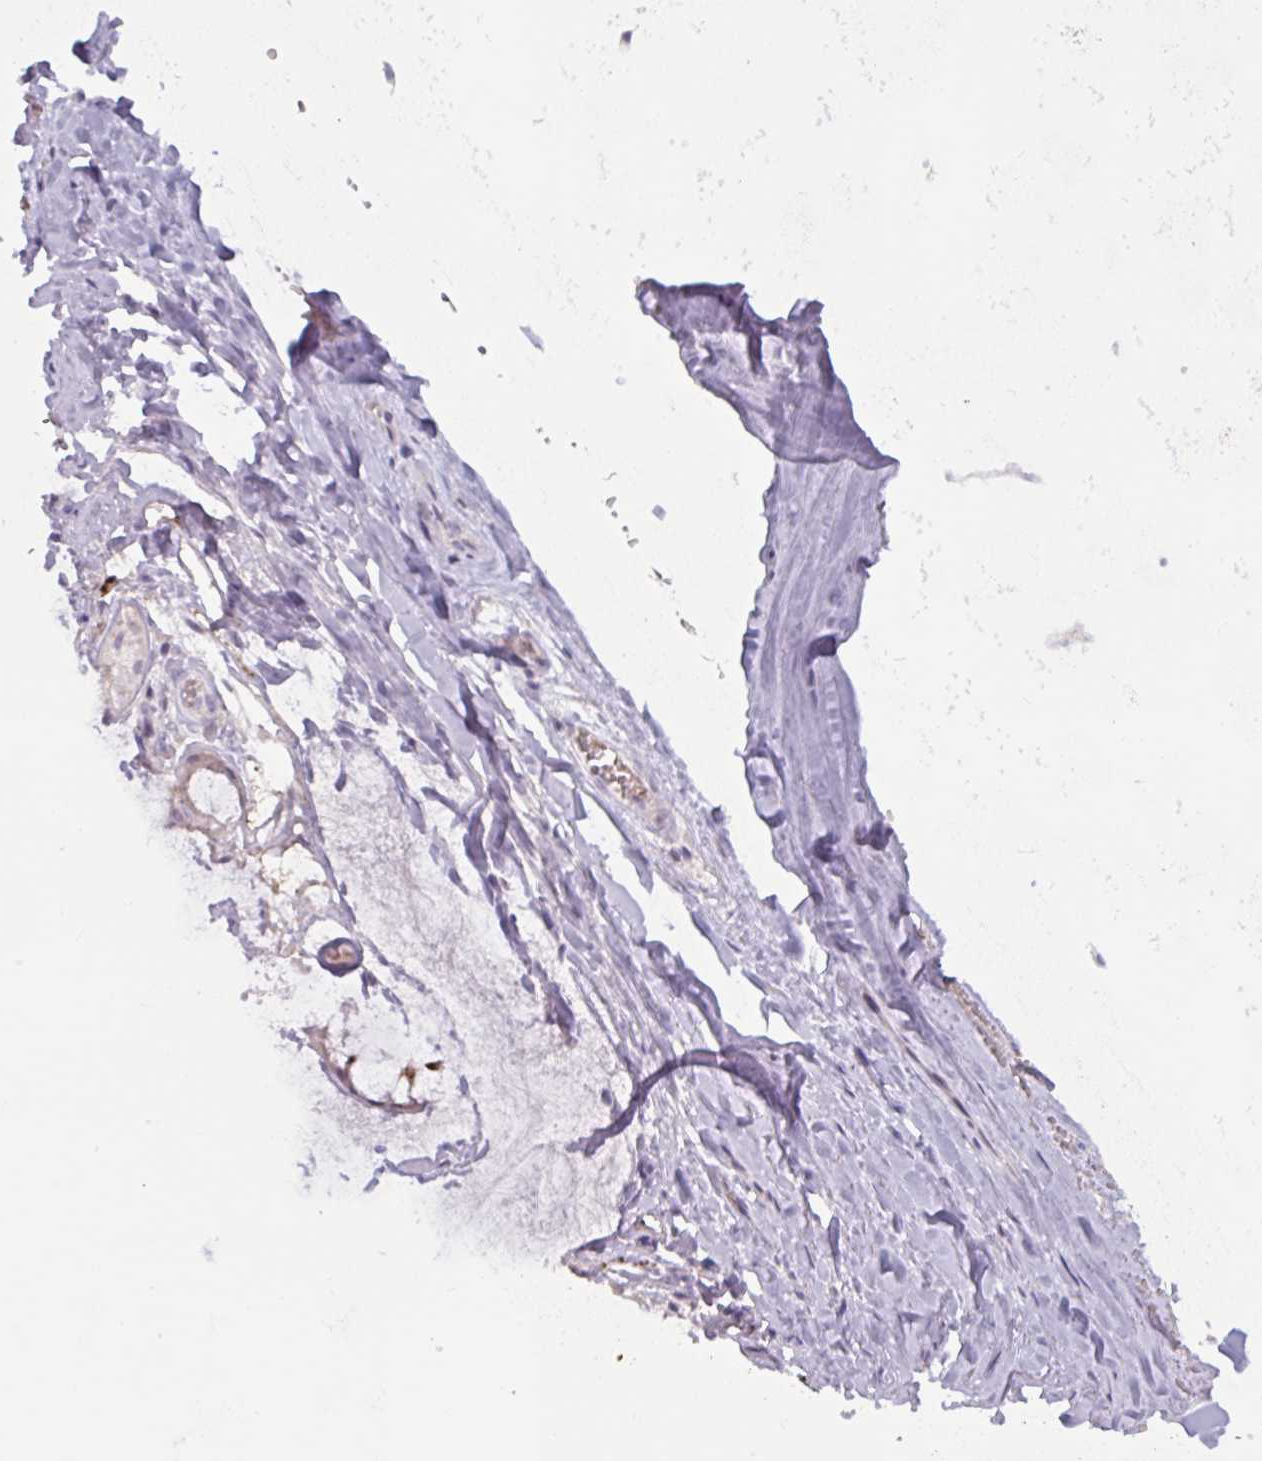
{"staining": {"intensity": "weak", "quantity": ">75%", "location": "cytoplasmic/membranous"}, "tissue": "soft tissue", "cell_type": "Fibroblasts", "image_type": "normal", "snomed": [{"axis": "morphology", "description": "Normal tissue, NOS"}, {"axis": "topography", "description": "Cartilage tissue"}, {"axis": "topography", "description": "Nasopharynx"}, {"axis": "topography", "description": "Thyroid gland"}], "caption": "Protein analysis of benign soft tissue shows weak cytoplasmic/membranous positivity in approximately >75% of fibroblasts.", "gene": "ENSG00000281613", "patient": {"sex": "male", "age": 63}}